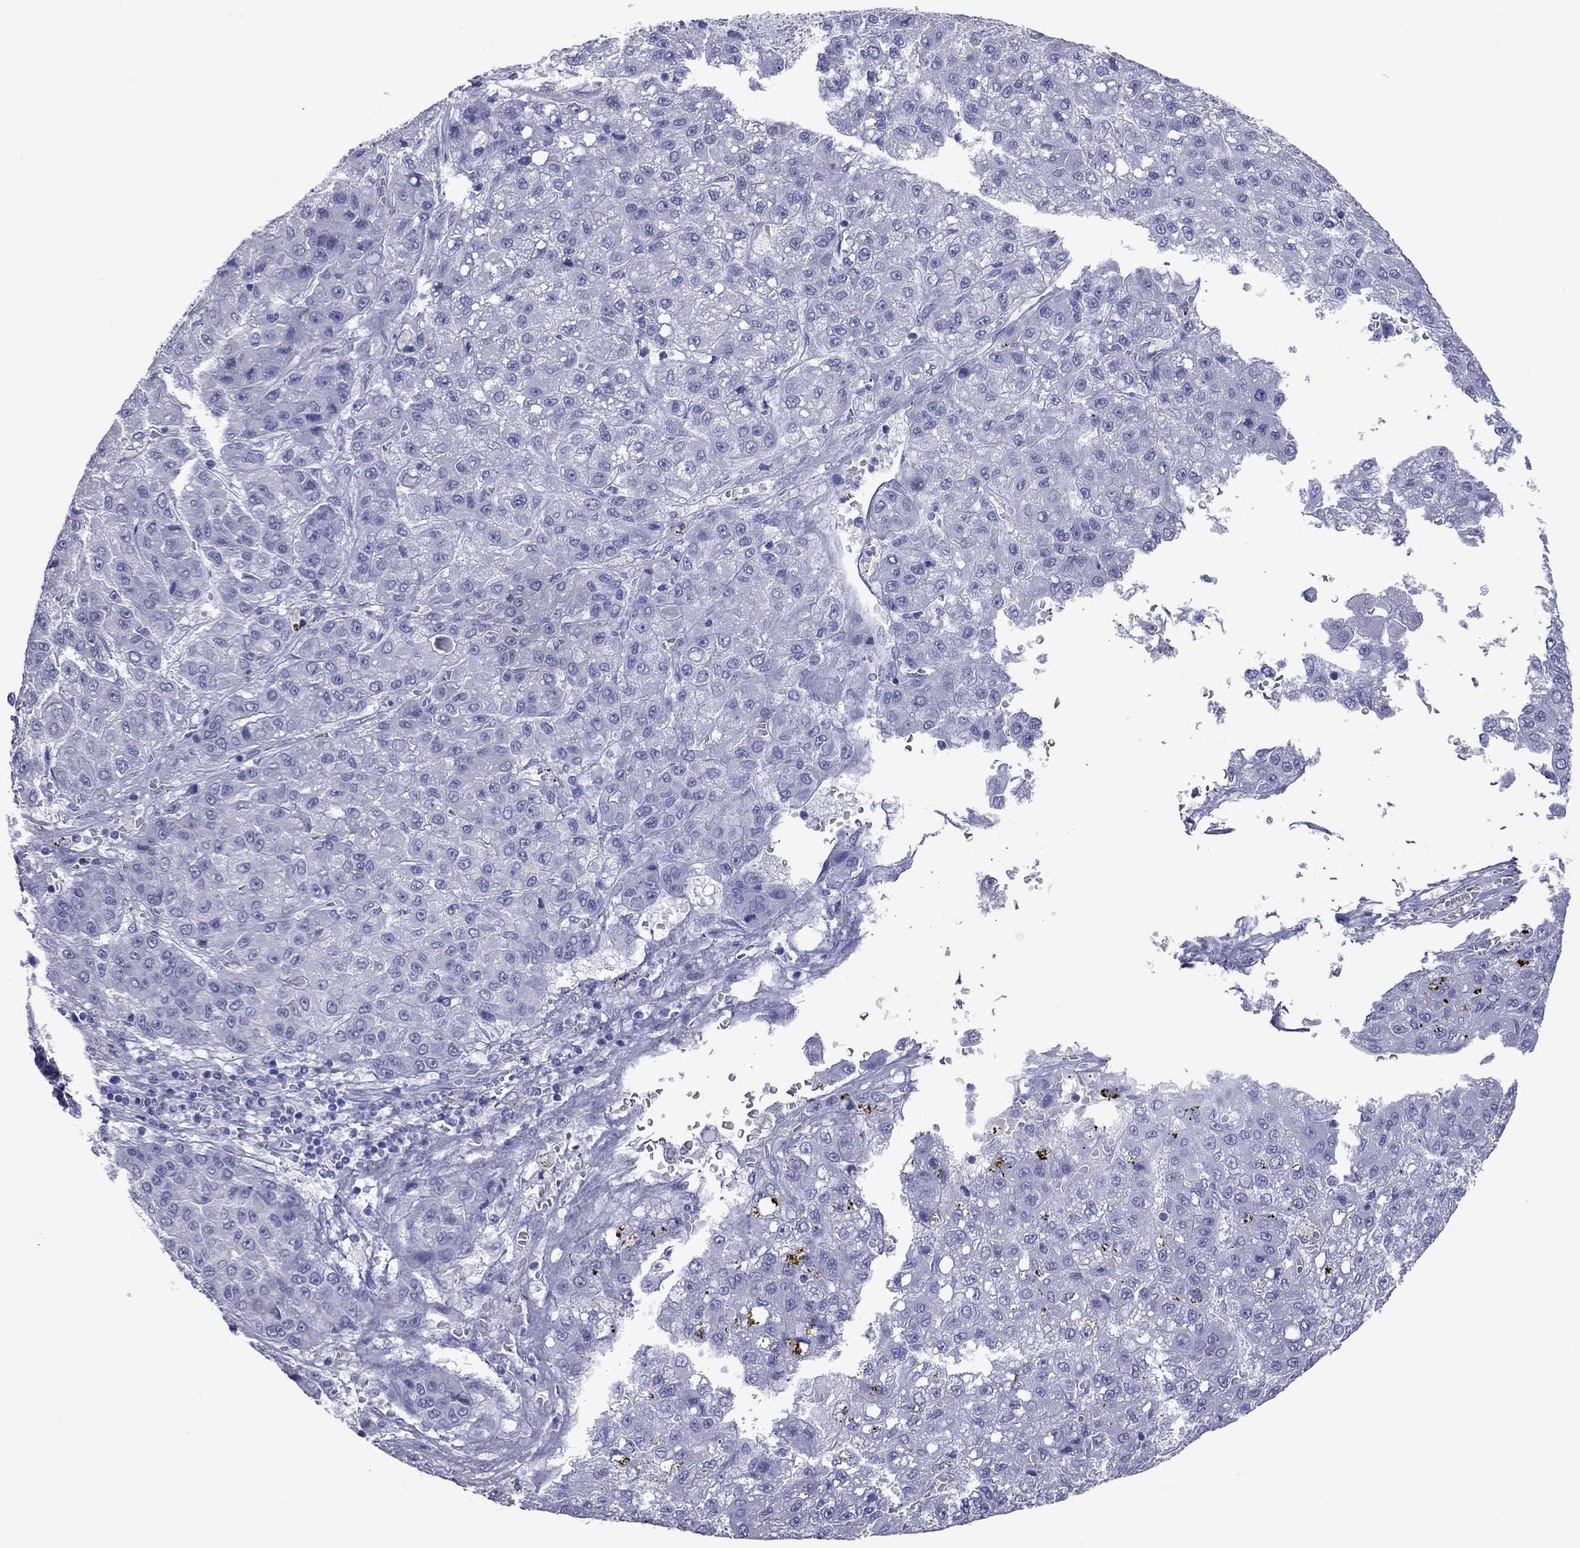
{"staining": {"intensity": "negative", "quantity": "none", "location": "none"}, "tissue": "liver cancer", "cell_type": "Tumor cells", "image_type": "cancer", "snomed": [{"axis": "morphology", "description": "Carcinoma, Hepatocellular, NOS"}, {"axis": "topography", "description": "Liver"}], "caption": "Immunohistochemical staining of human hepatocellular carcinoma (liver) exhibits no significant positivity in tumor cells. The staining is performed using DAB (3,3'-diaminobenzidine) brown chromogen with nuclei counter-stained in using hematoxylin.", "gene": "VSIG10", "patient": {"sex": "male", "age": 70}}